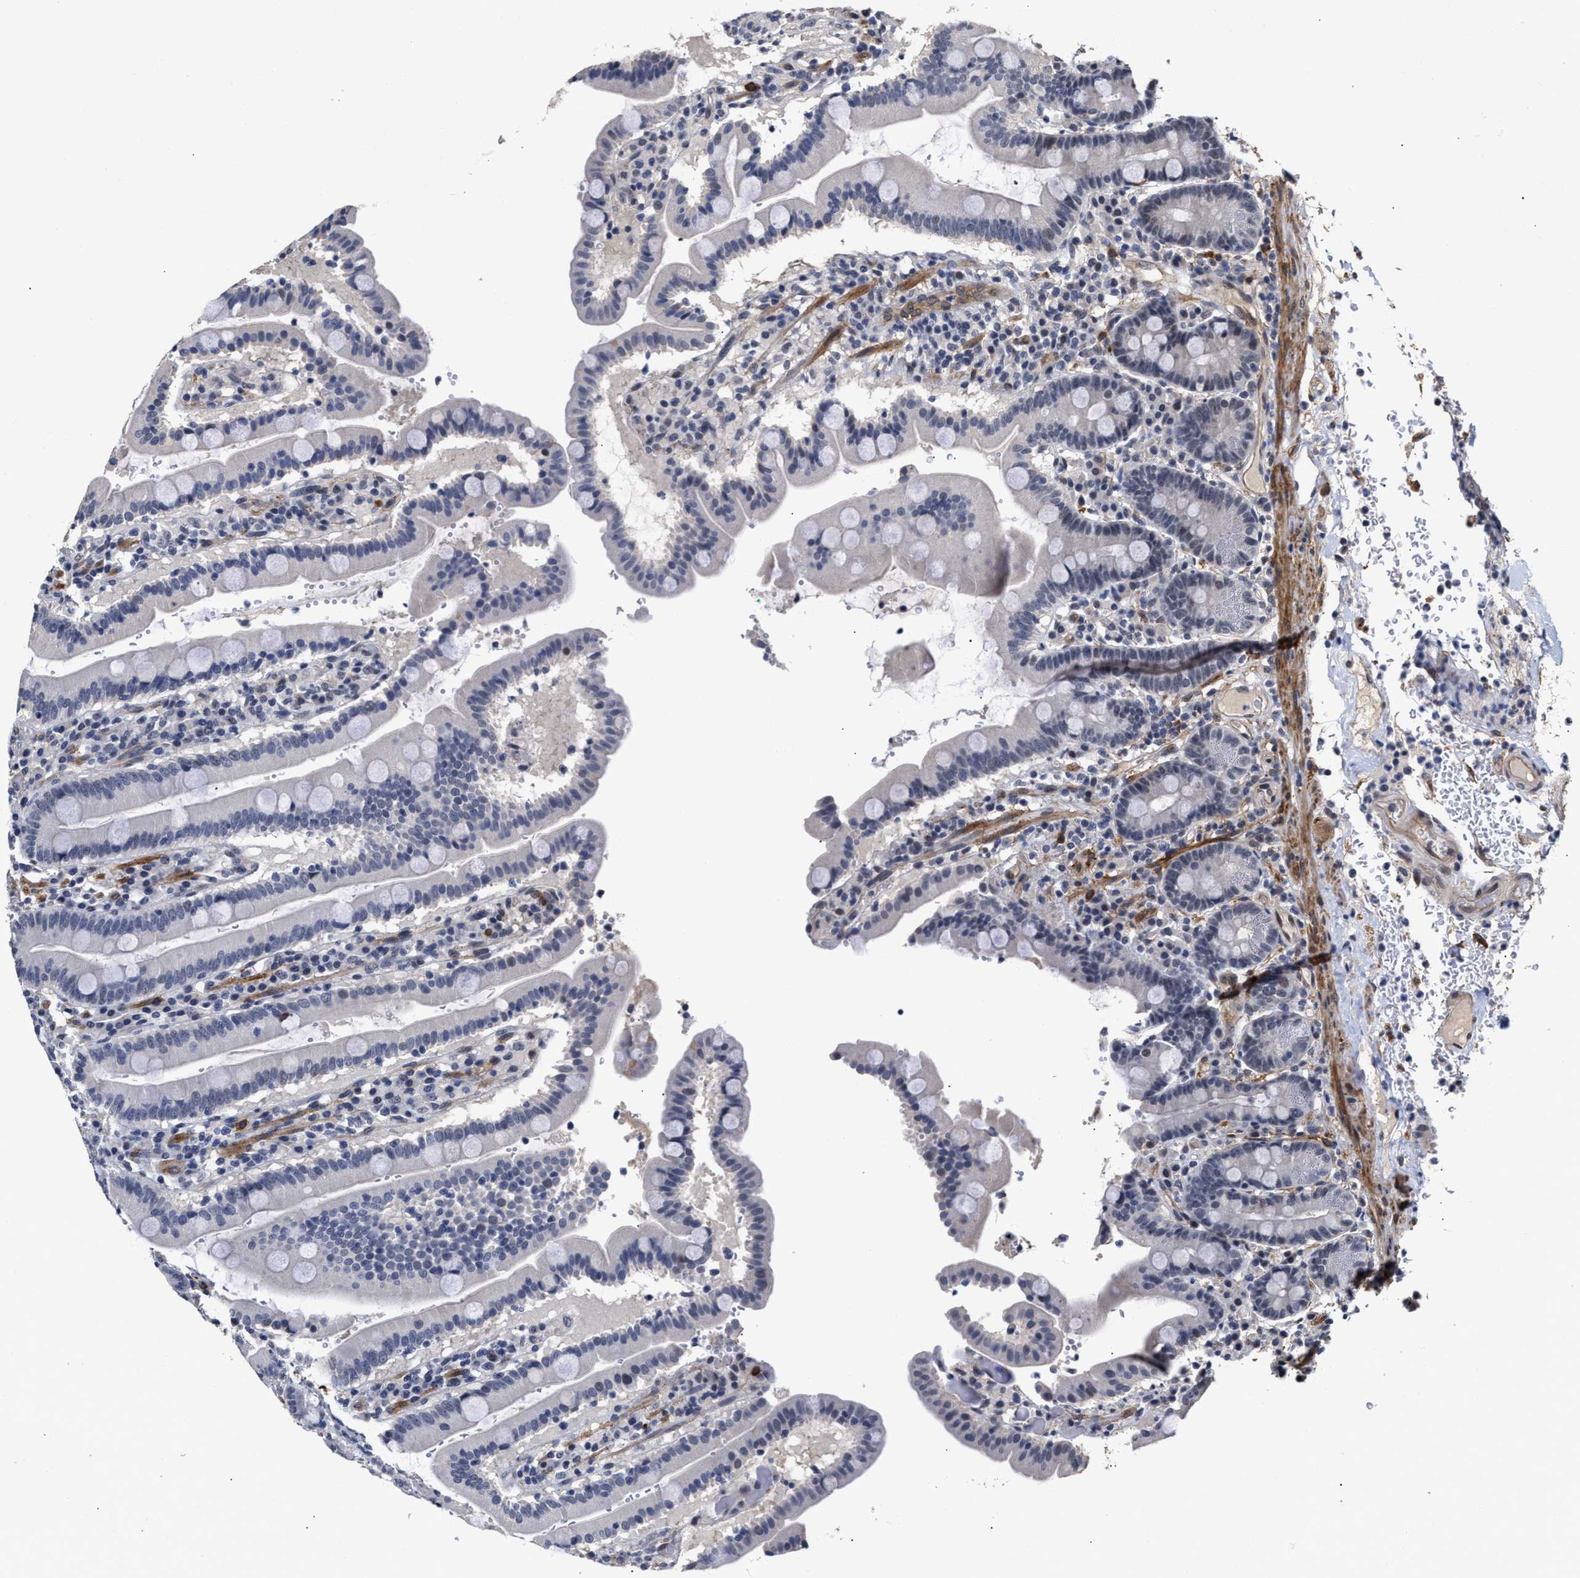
{"staining": {"intensity": "negative", "quantity": "none", "location": "none"}, "tissue": "duodenum", "cell_type": "Glandular cells", "image_type": "normal", "snomed": [{"axis": "morphology", "description": "Normal tissue, NOS"}, {"axis": "topography", "description": "Small intestine, NOS"}], "caption": "Immunohistochemistry of benign duodenum reveals no positivity in glandular cells. (DAB immunohistochemistry (IHC) with hematoxylin counter stain).", "gene": "AHNAK2", "patient": {"sex": "female", "age": 71}}